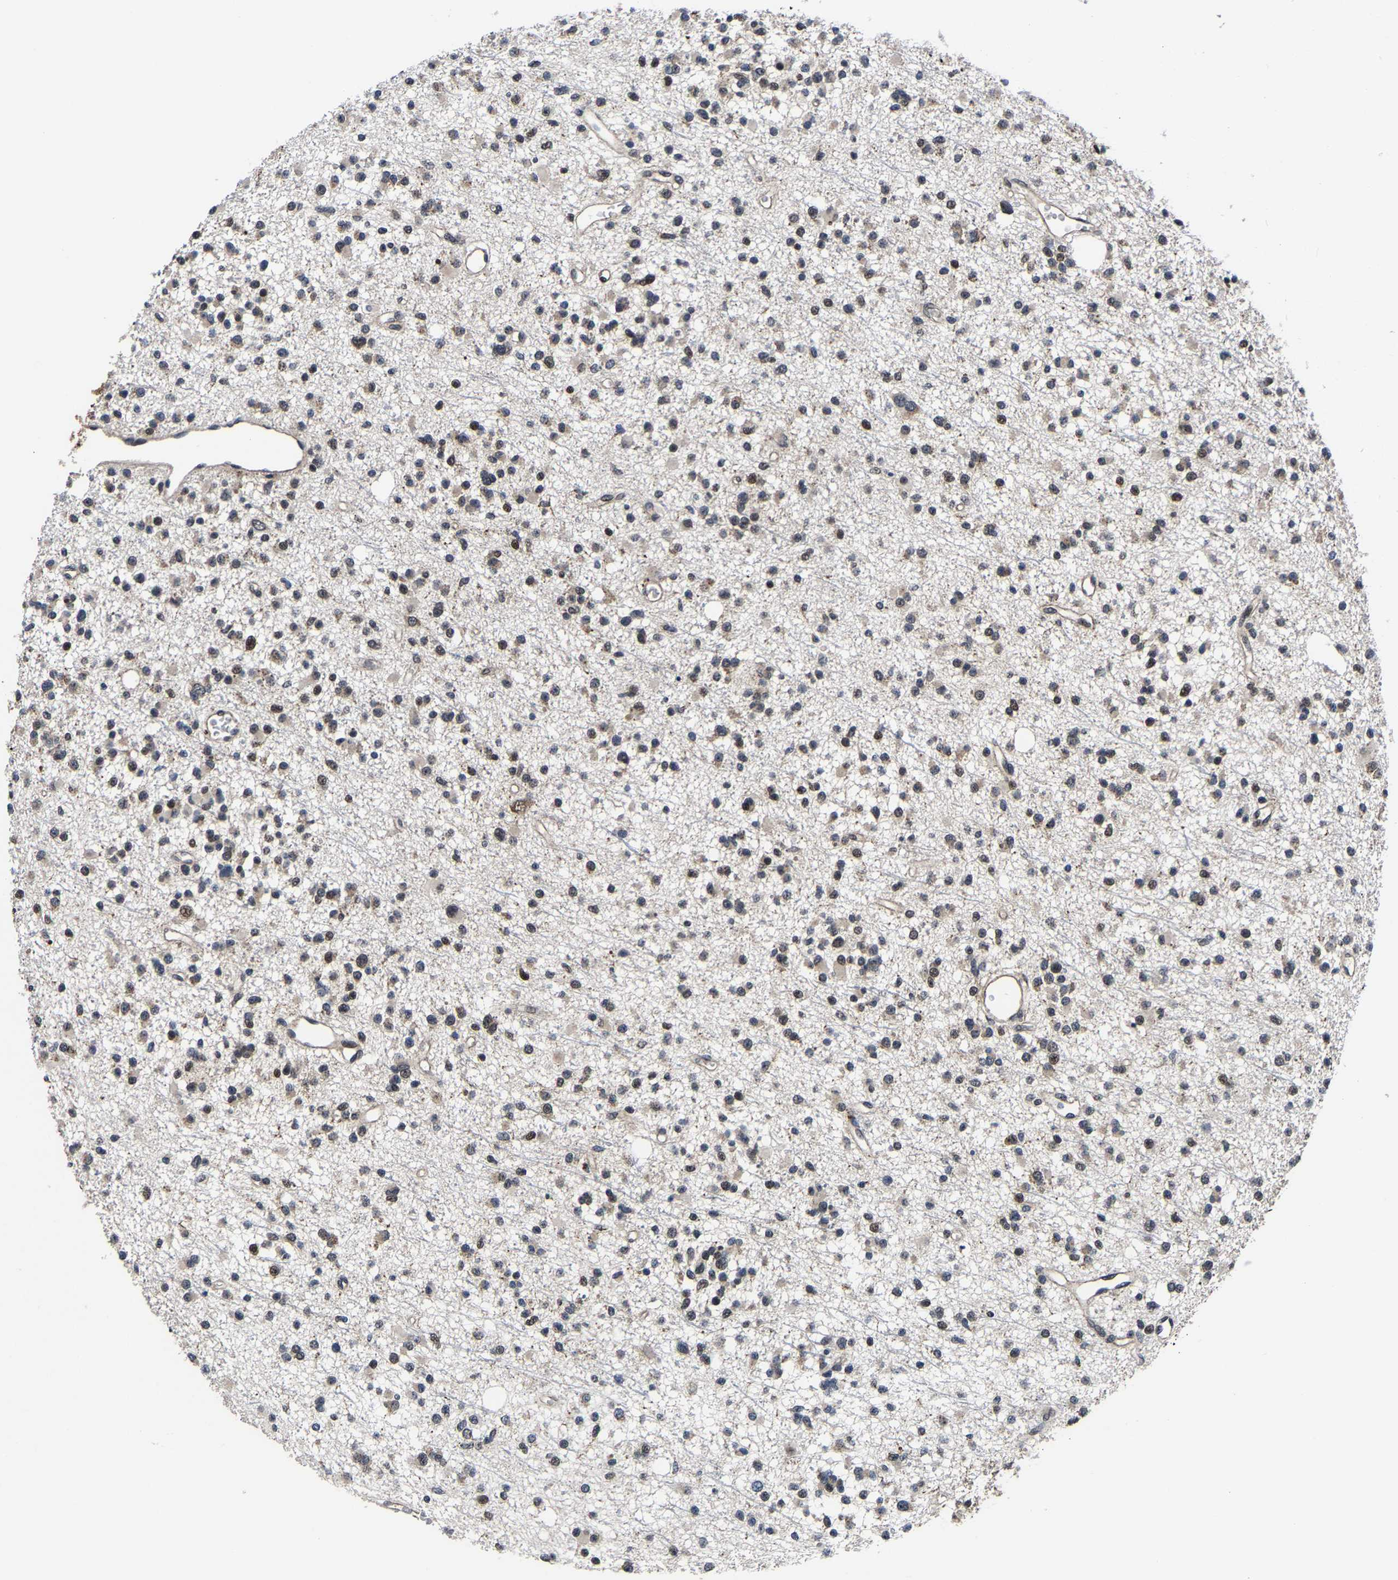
{"staining": {"intensity": "weak", "quantity": "25%-75%", "location": "cytoplasmic/membranous,nuclear"}, "tissue": "glioma", "cell_type": "Tumor cells", "image_type": "cancer", "snomed": [{"axis": "morphology", "description": "Glioma, malignant, Low grade"}, {"axis": "topography", "description": "Brain"}], "caption": "Immunohistochemistry (IHC) image of glioma stained for a protein (brown), which demonstrates low levels of weak cytoplasmic/membranous and nuclear expression in approximately 25%-75% of tumor cells.", "gene": "ZCCHC7", "patient": {"sex": "female", "age": 22}}